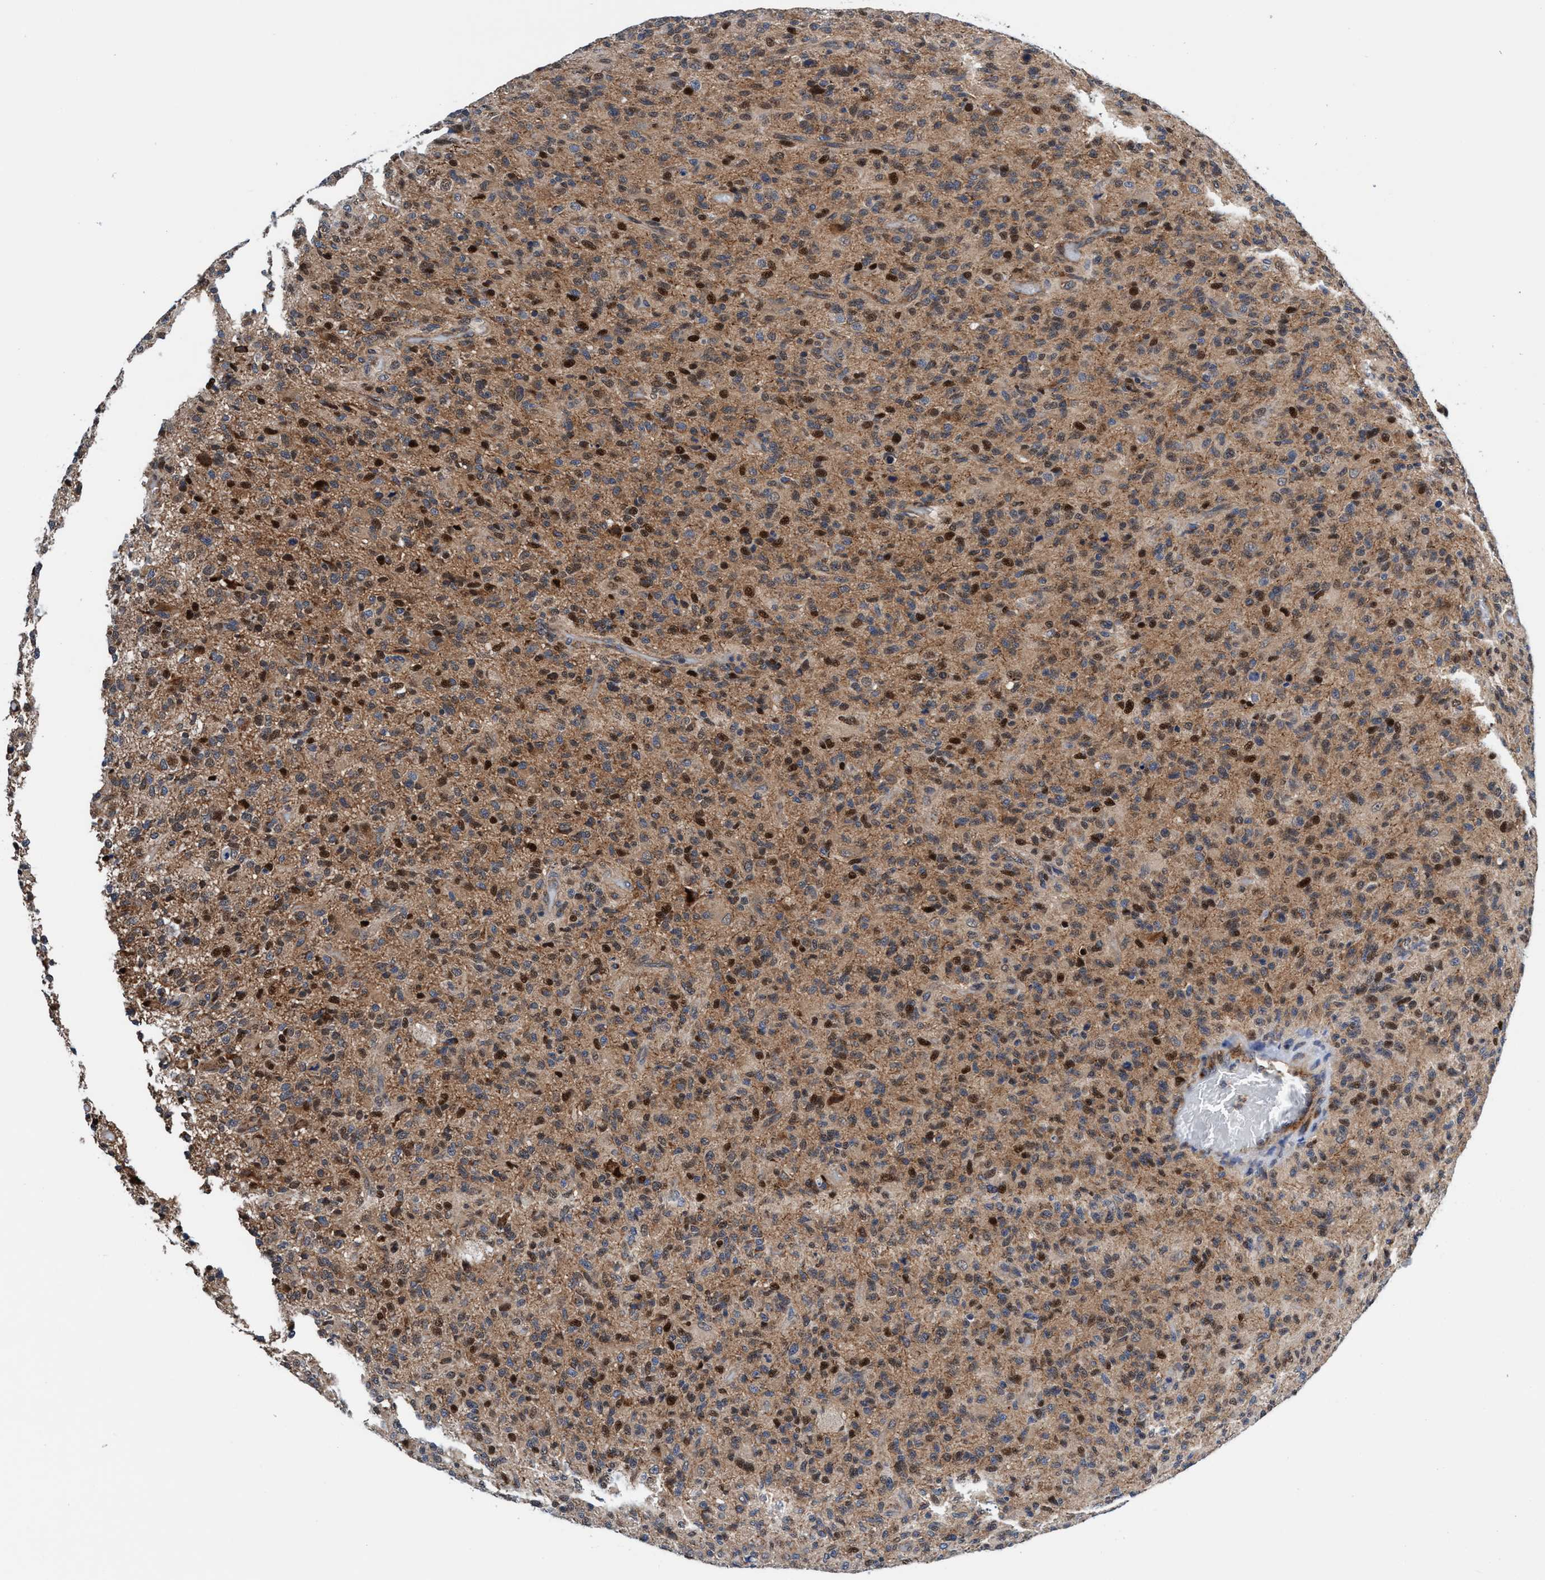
{"staining": {"intensity": "moderate", "quantity": ">75%", "location": "cytoplasmic/membranous,nuclear"}, "tissue": "glioma", "cell_type": "Tumor cells", "image_type": "cancer", "snomed": [{"axis": "morphology", "description": "Glioma, malignant, High grade"}, {"axis": "topography", "description": "Brain"}], "caption": "This histopathology image reveals glioma stained with immunohistochemistry to label a protein in brown. The cytoplasmic/membranous and nuclear of tumor cells show moderate positivity for the protein. Nuclei are counter-stained blue.", "gene": "AGAP2", "patient": {"sex": "male", "age": 71}}